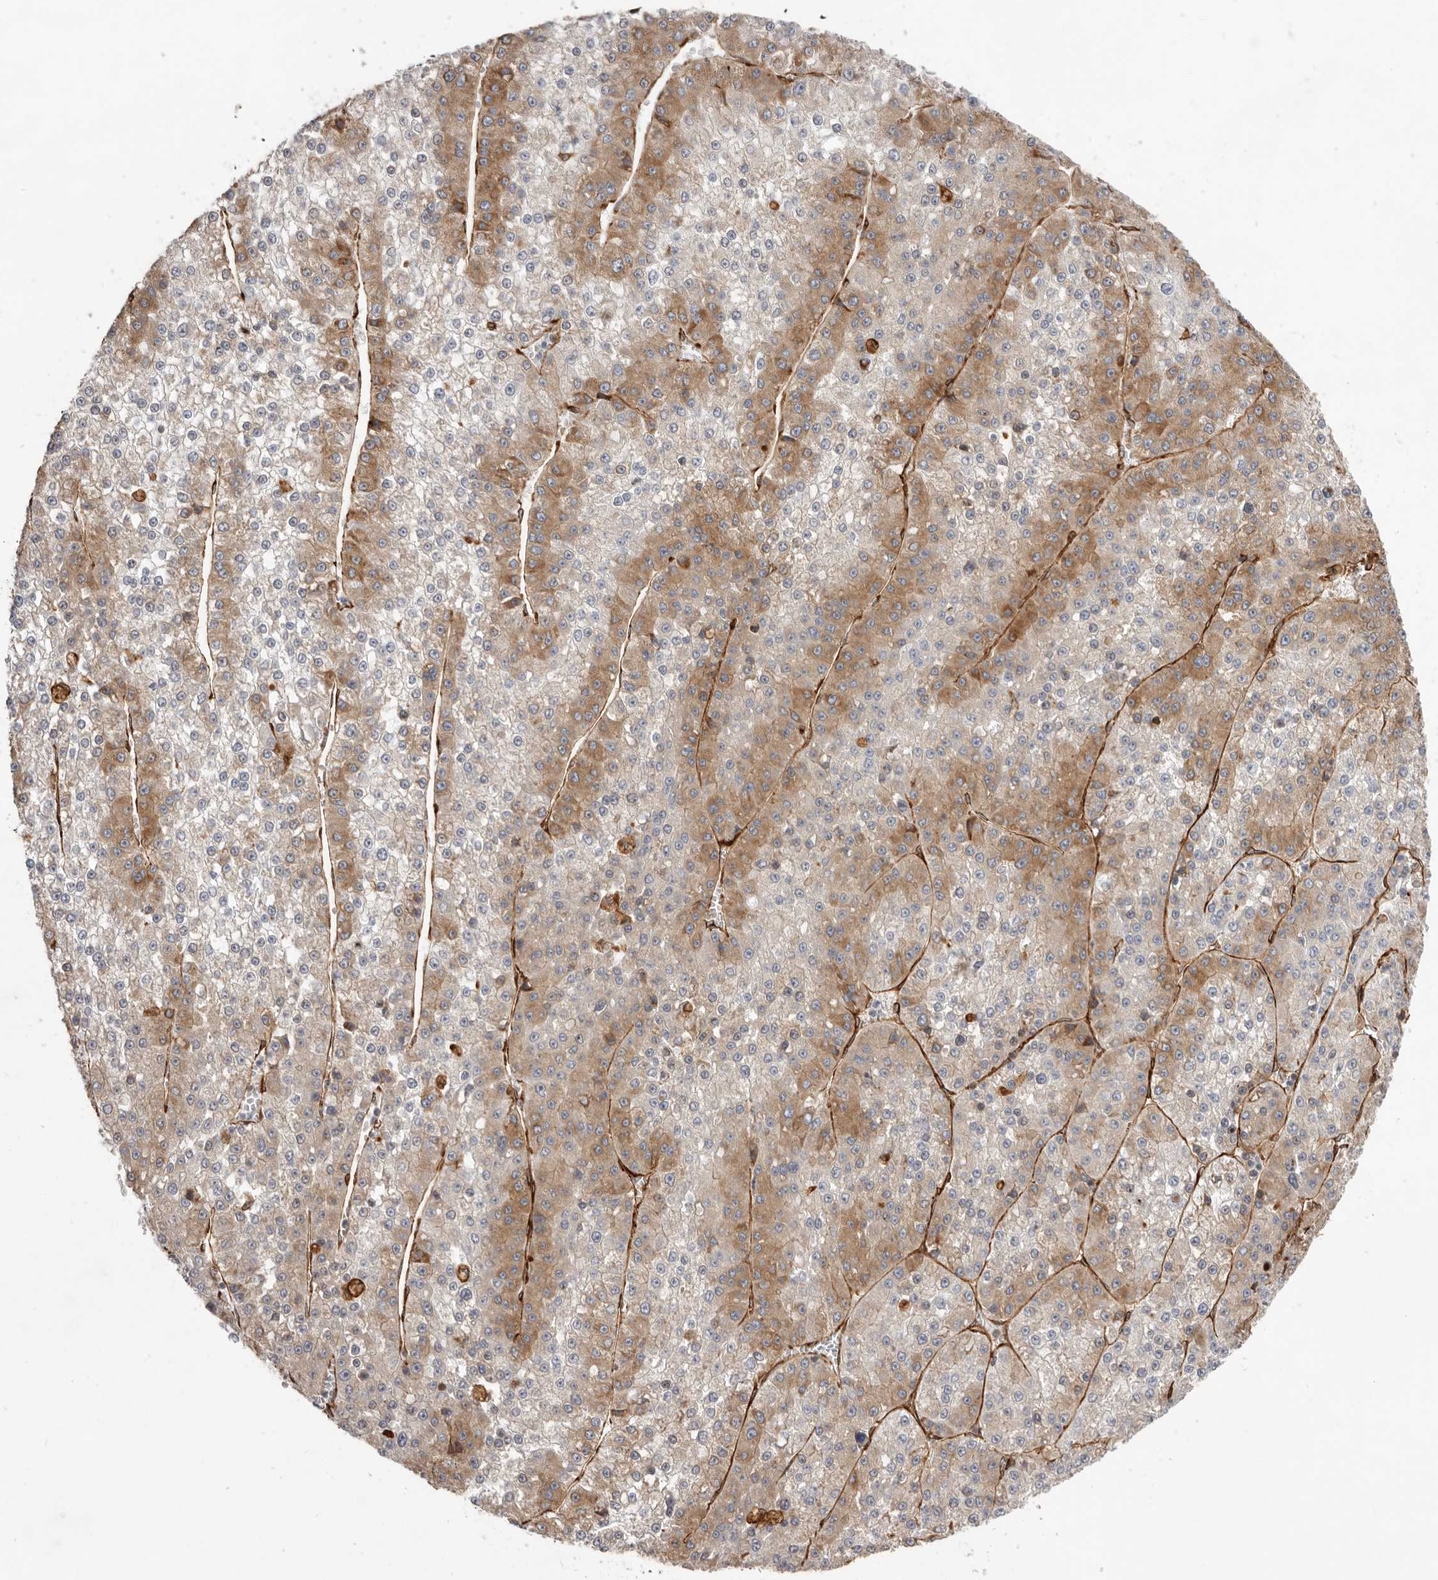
{"staining": {"intensity": "moderate", "quantity": "25%-75%", "location": "cytoplasmic/membranous"}, "tissue": "liver cancer", "cell_type": "Tumor cells", "image_type": "cancer", "snomed": [{"axis": "morphology", "description": "Carcinoma, Hepatocellular, NOS"}, {"axis": "topography", "description": "Liver"}], "caption": "Immunohistochemistry (IHC) staining of liver cancer, which reveals medium levels of moderate cytoplasmic/membranous expression in approximately 25%-75% of tumor cells indicating moderate cytoplasmic/membranous protein staining. The staining was performed using DAB (brown) for protein detection and nuclei were counterstained in hematoxylin (blue).", "gene": "WDTC1", "patient": {"sex": "female", "age": 73}}